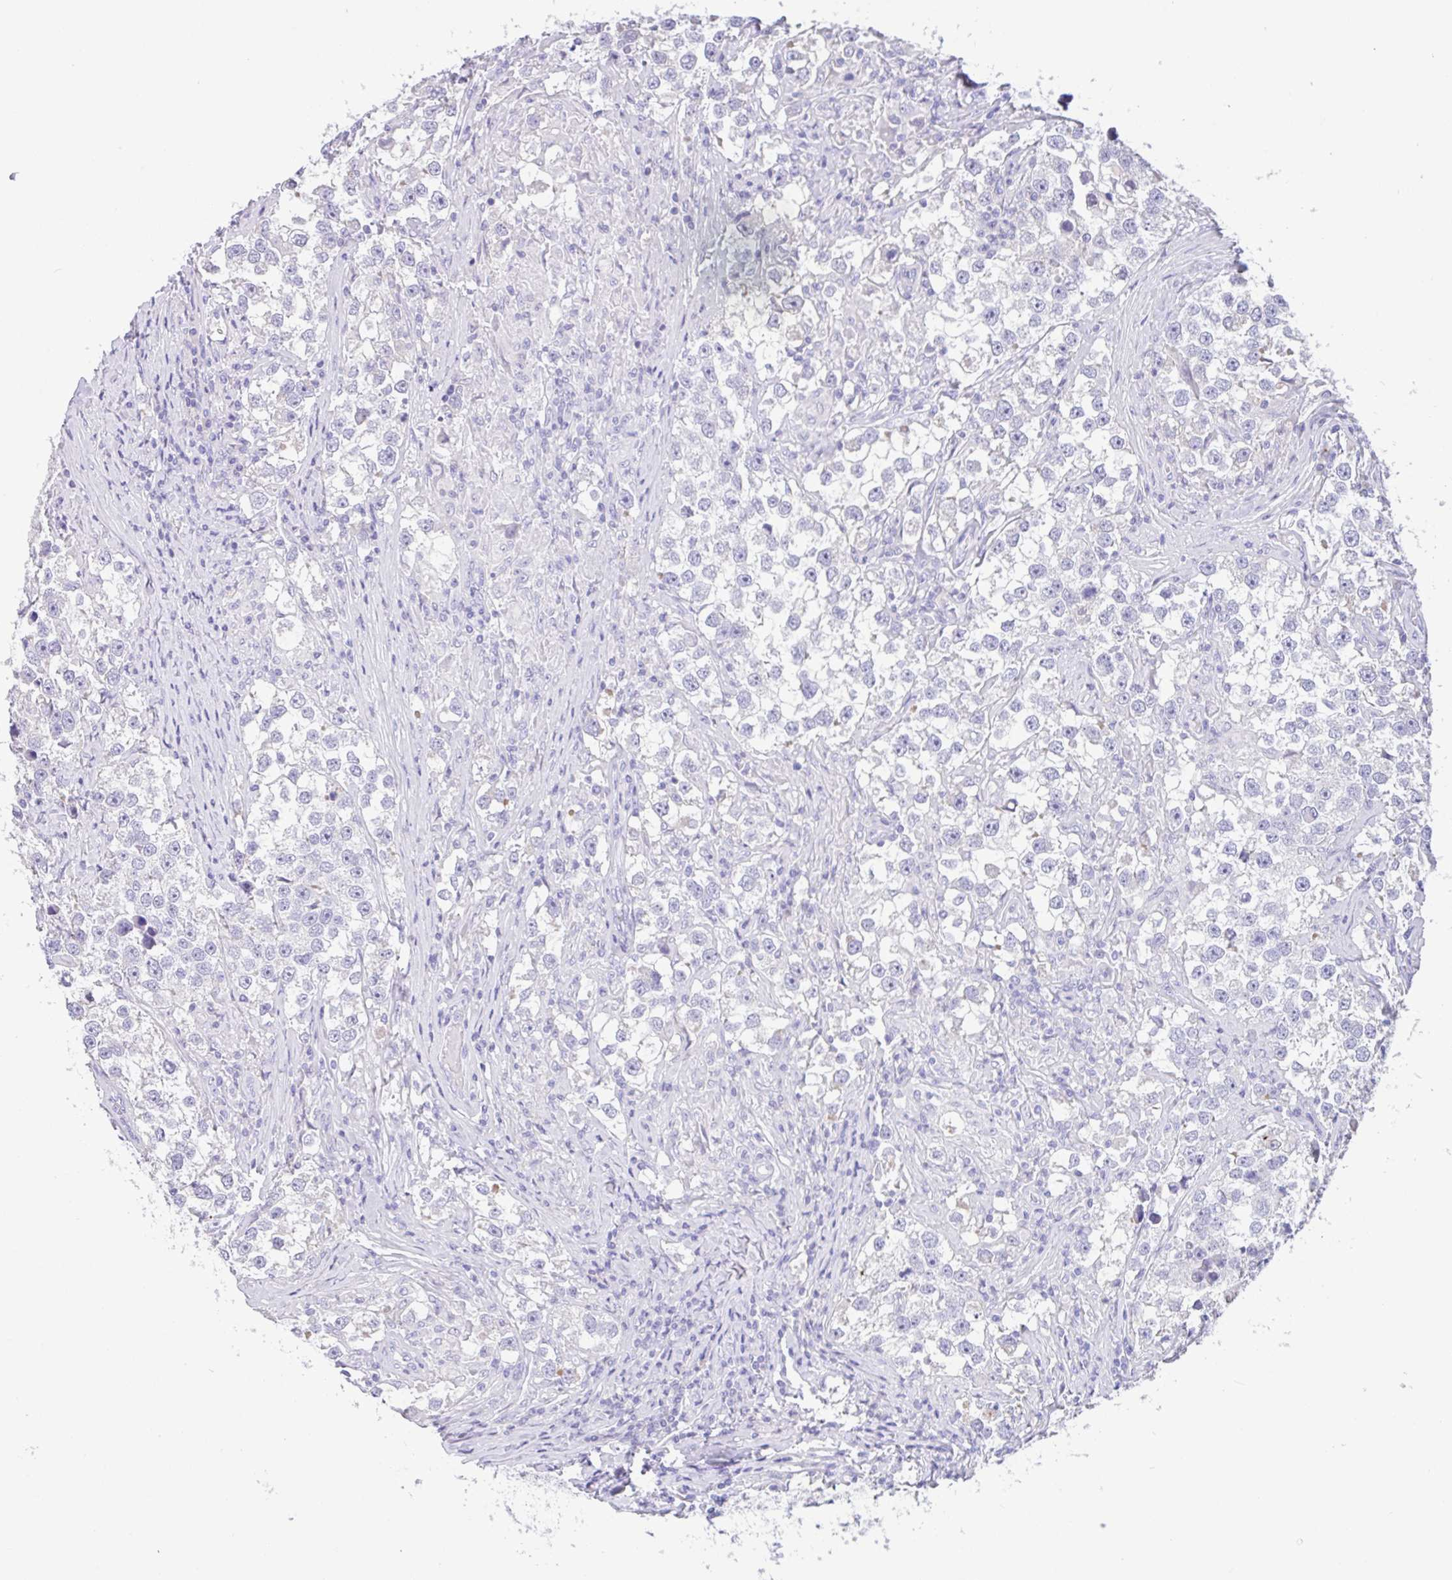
{"staining": {"intensity": "negative", "quantity": "none", "location": "none"}, "tissue": "testis cancer", "cell_type": "Tumor cells", "image_type": "cancer", "snomed": [{"axis": "morphology", "description": "Seminoma, NOS"}, {"axis": "topography", "description": "Testis"}], "caption": "Seminoma (testis) stained for a protein using immunohistochemistry exhibits no staining tumor cells.", "gene": "FBXL20", "patient": {"sex": "male", "age": 46}}